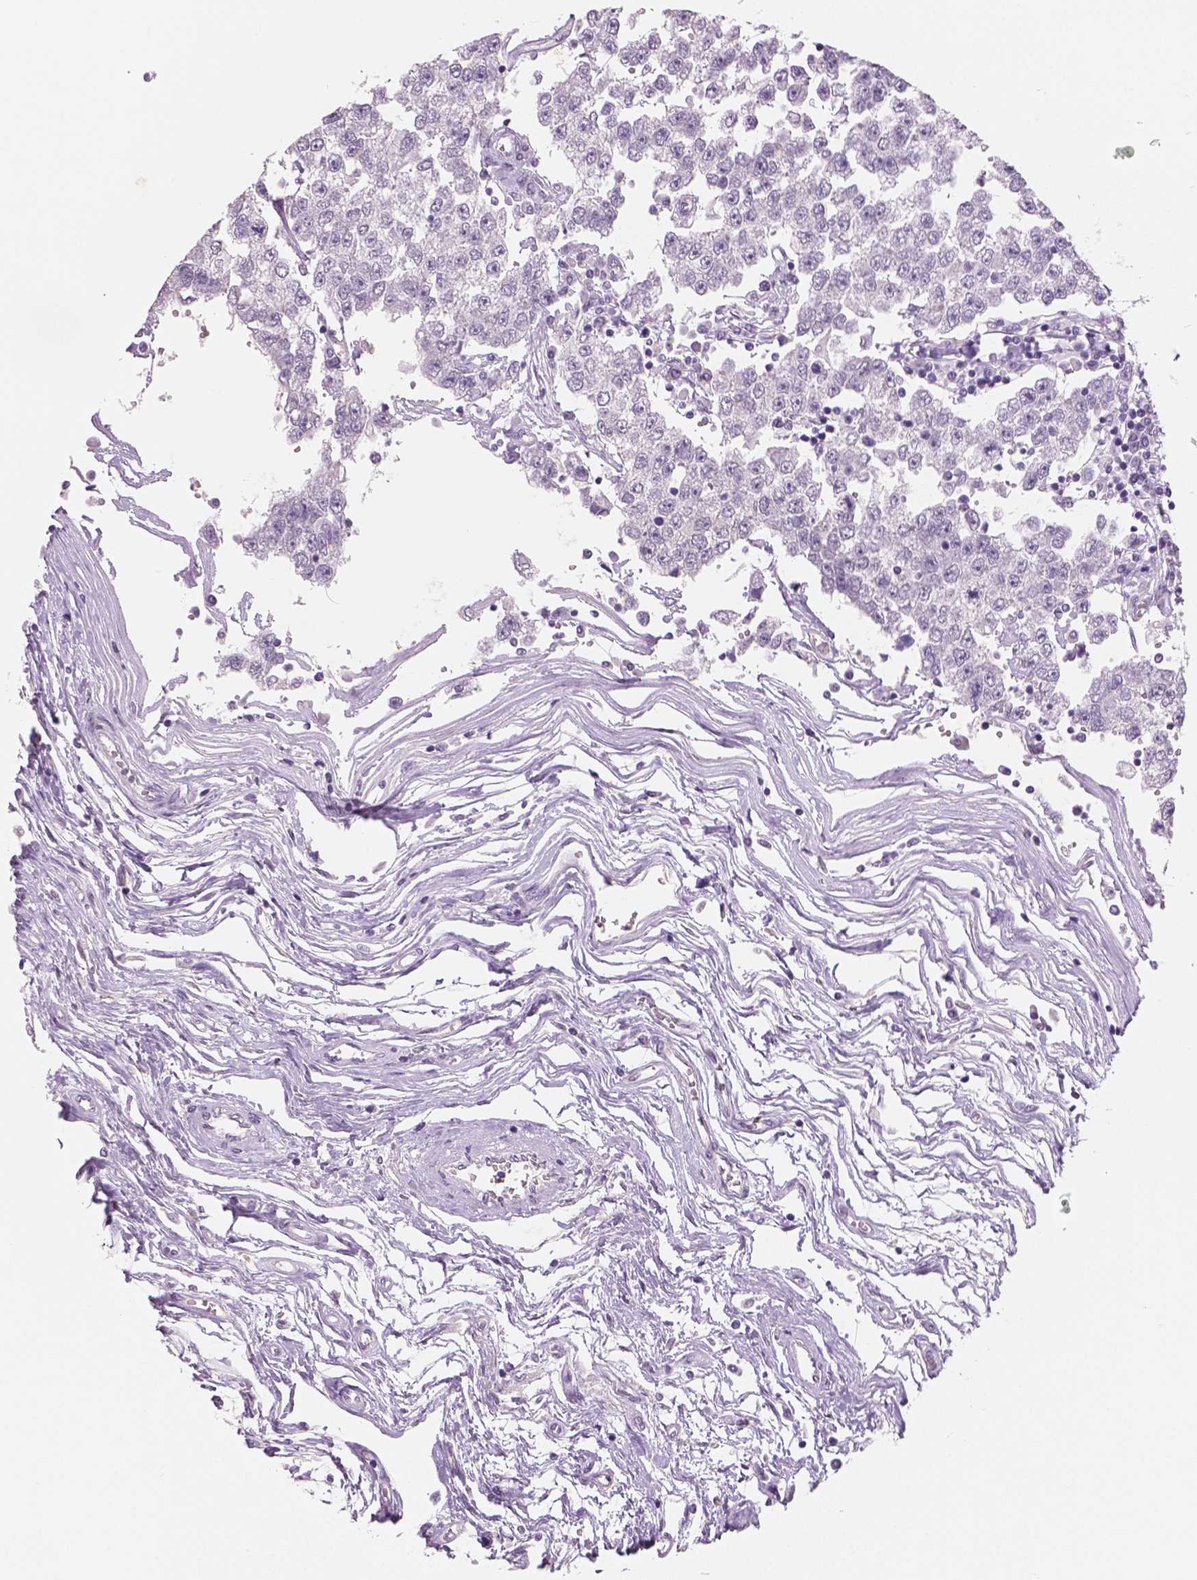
{"staining": {"intensity": "negative", "quantity": "none", "location": "none"}, "tissue": "testis cancer", "cell_type": "Tumor cells", "image_type": "cancer", "snomed": [{"axis": "morphology", "description": "Seminoma, NOS"}, {"axis": "topography", "description": "Testis"}], "caption": "A high-resolution image shows immunohistochemistry staining of testis cancer (seminoma), which shows no significant staining in tumor cells.", "gene": "NECAB2", "patient": {"sex": "male", "age": 34}}